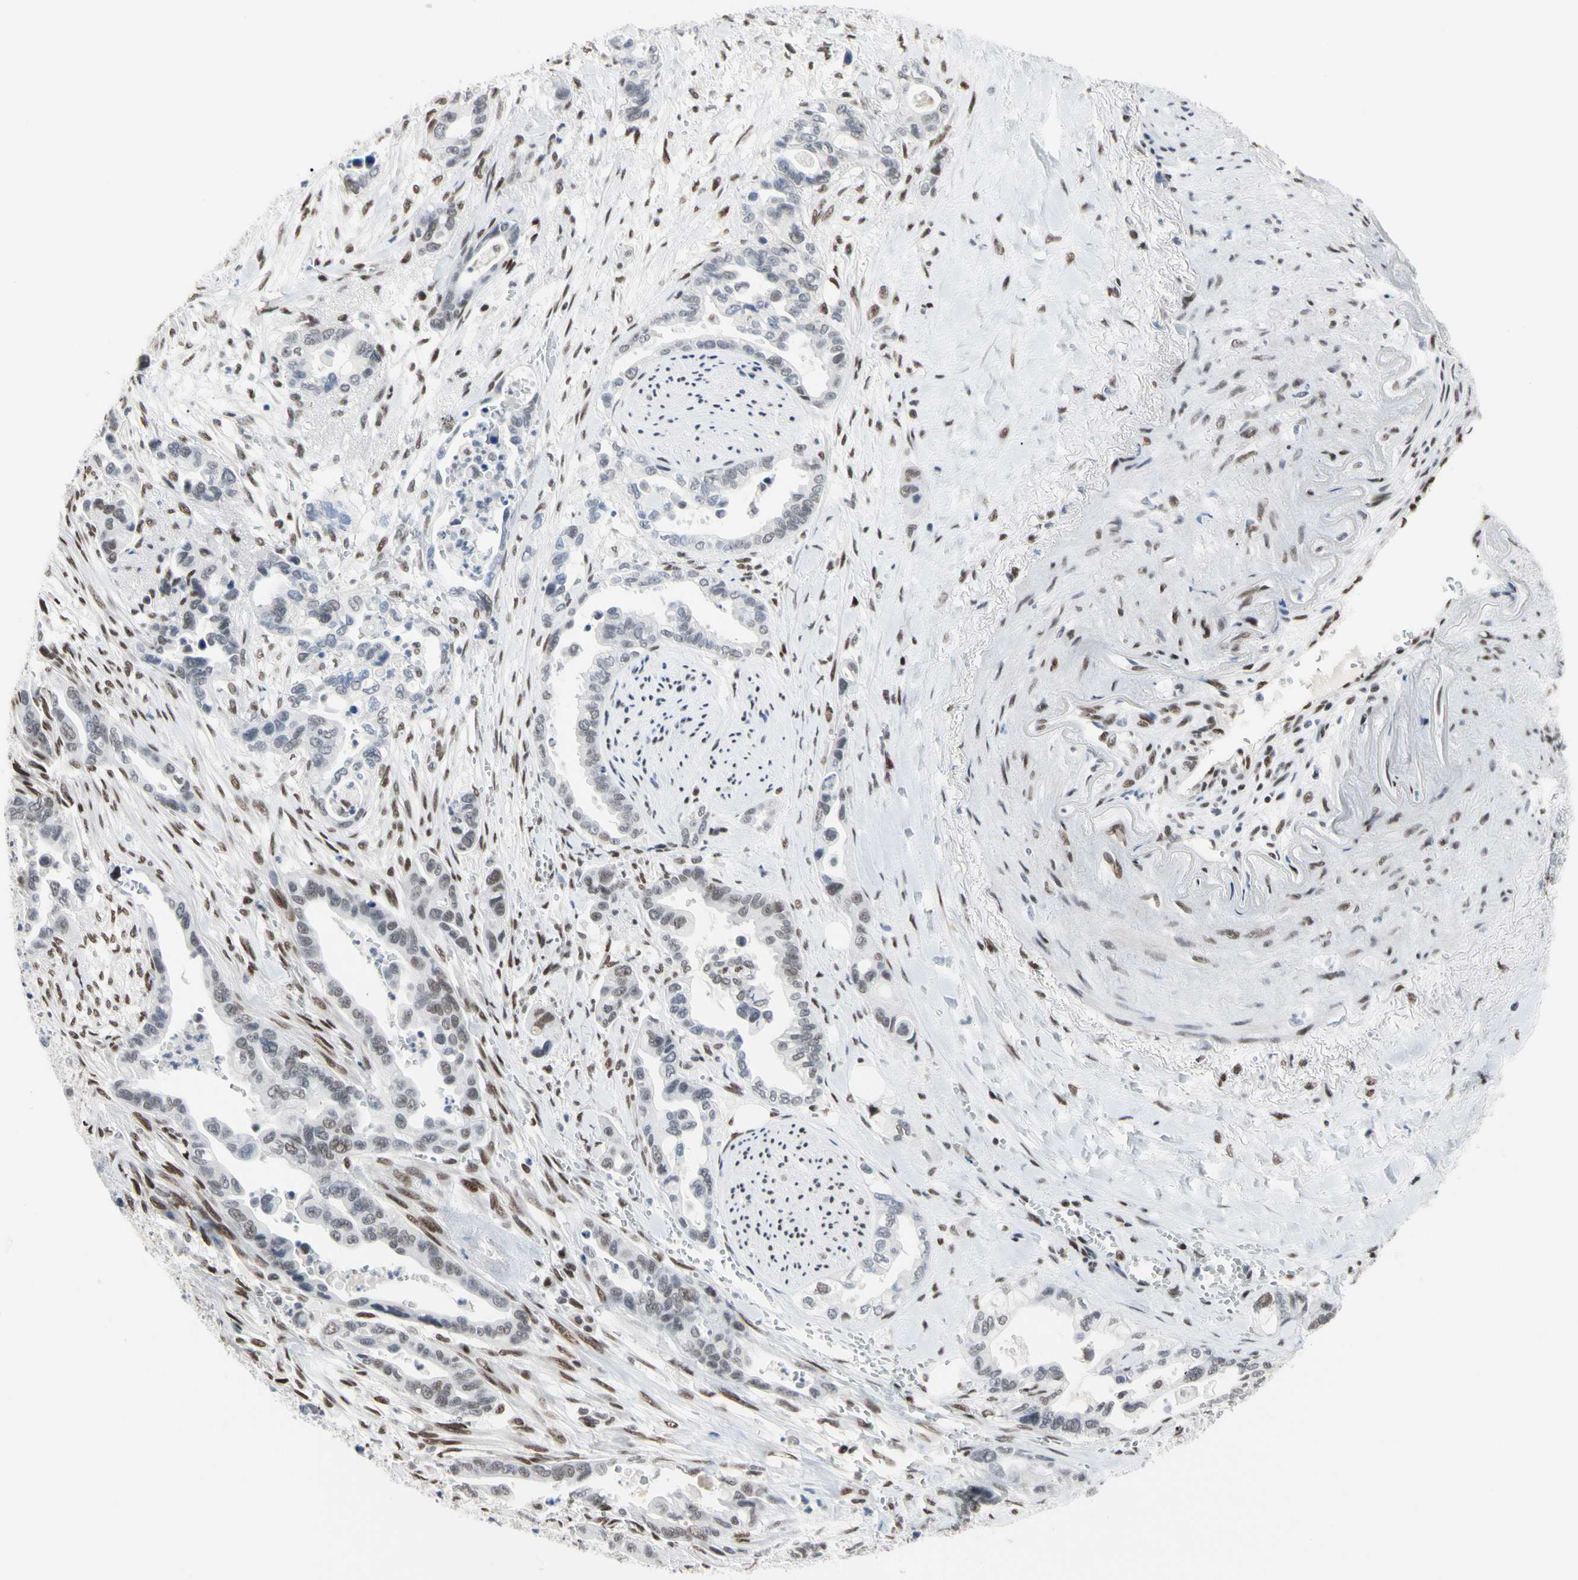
{"staining": {"intensity": "weak", "quantity": "<25%", "location": "nuclear"}, "tissue": "pancreatic cancer", "cell_type": "Tumor cells", "image_type": "cancer", "snomed": [{"axis": "morphology", "description": "Adenocarcinoma, NOS"}, {"axis": "topography", "description": "Pancreas"}], "caption": "Immunohistochemistry (IHC) of pancreatic adenocarcinoma reveals no staining in tumor cells.", "gene": "FAM98B", "patient": {"sex": "male", "age": 70}}